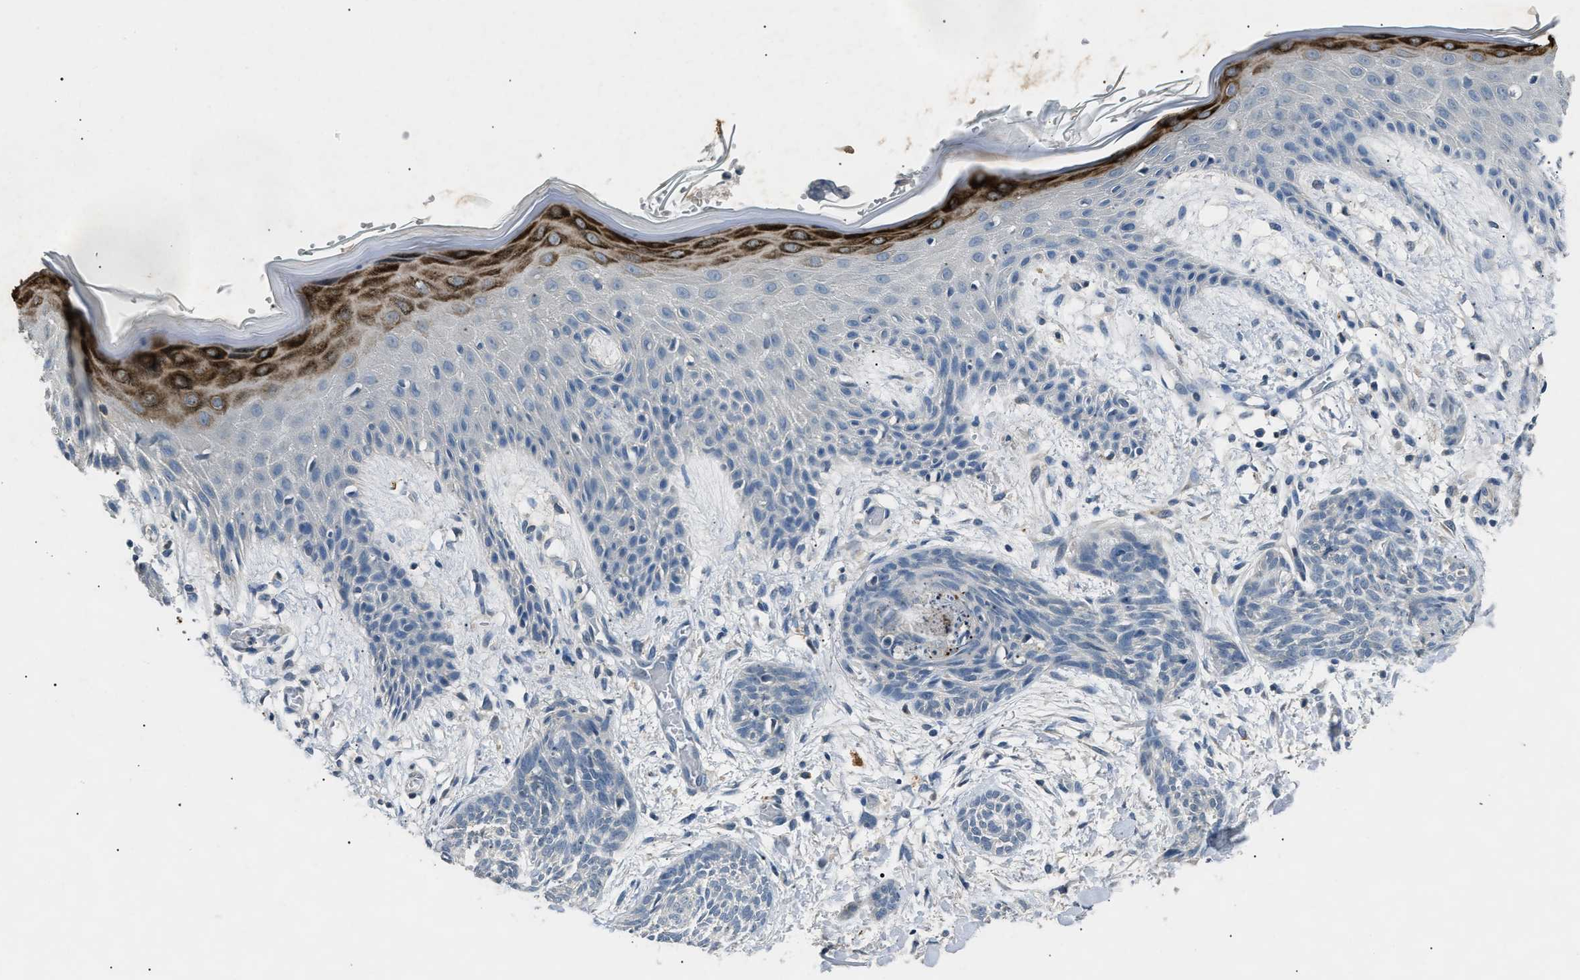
{"staining": {"intensity": "negative", "quantity": "none", "location": "none"}, "tissue": "skin cancer", "cell_type": "Tumor cells", "image_type": "cancer", "snomed": [{"axis": "morphology", "description": "Basal cell carcinoma"}, {"axis": "topography", "description": "Skin"}], "caption": "Immunohistochemical staining of basal cell carcinoma (skin) reveals no significant positivity in tumor cells.", "gene": "INHA", "patient": {"sex": "female", "age": 59}}